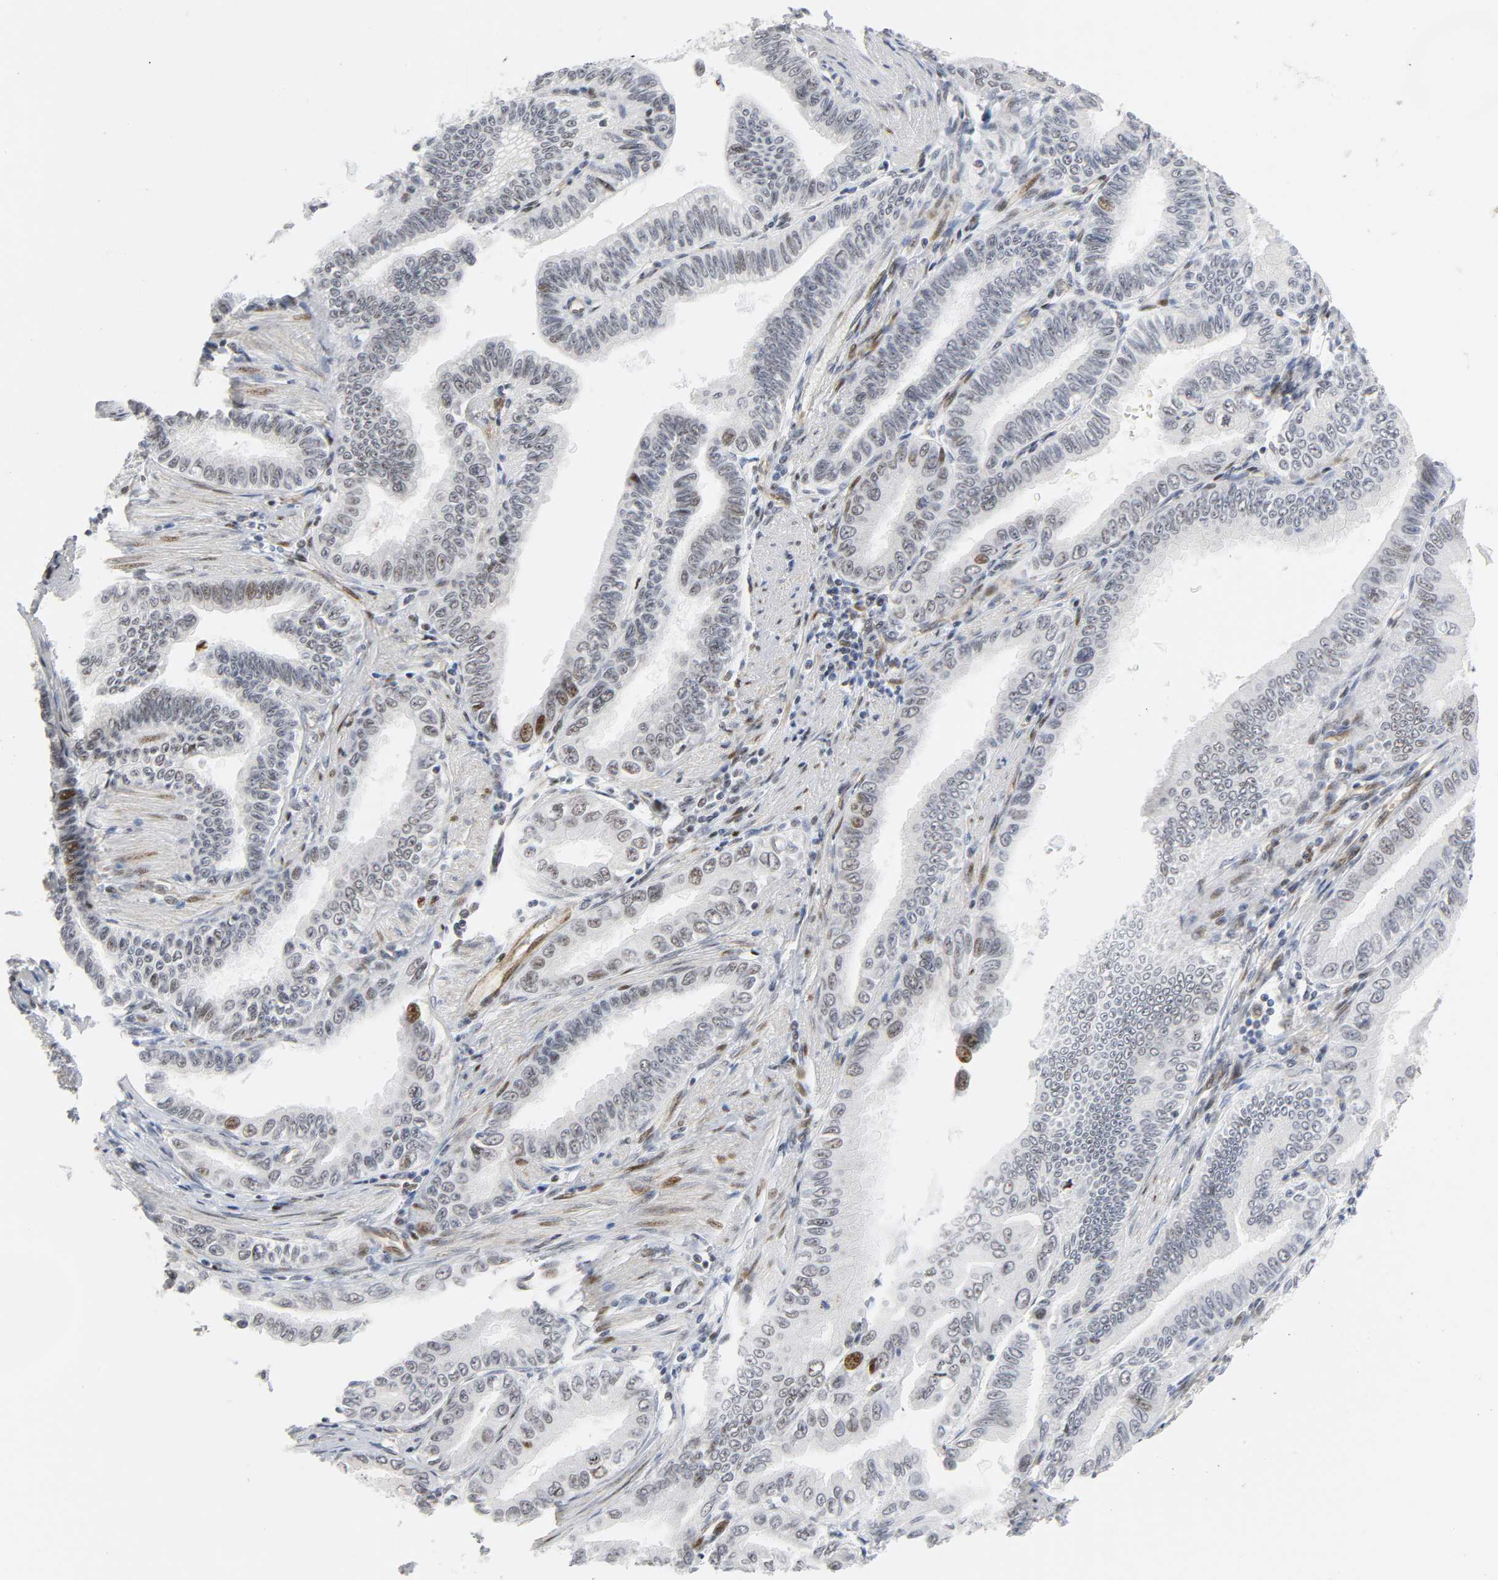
{"staining": {"intensity": "negative", "quantity": "none", "location": "none"}, "tissue": "pancreatic cancer", "cell_type": "Tumor cells", "image_type": "cancer", "snomed": [{"axis": "morphology", "description": "Normal tissue, NOS"}, {"axis": "topography", "description": "Lymph node"}], "caption": "Immunohistochemical staining of human pancreatic cancer exhibits no significant positivity in tumor cells. The staining is performed using DAB brown chromogen with nuclei counter-stained in using hematoxylin.", "gene": "DOCK1", "patient": {"sex": "male", "age": 50}}